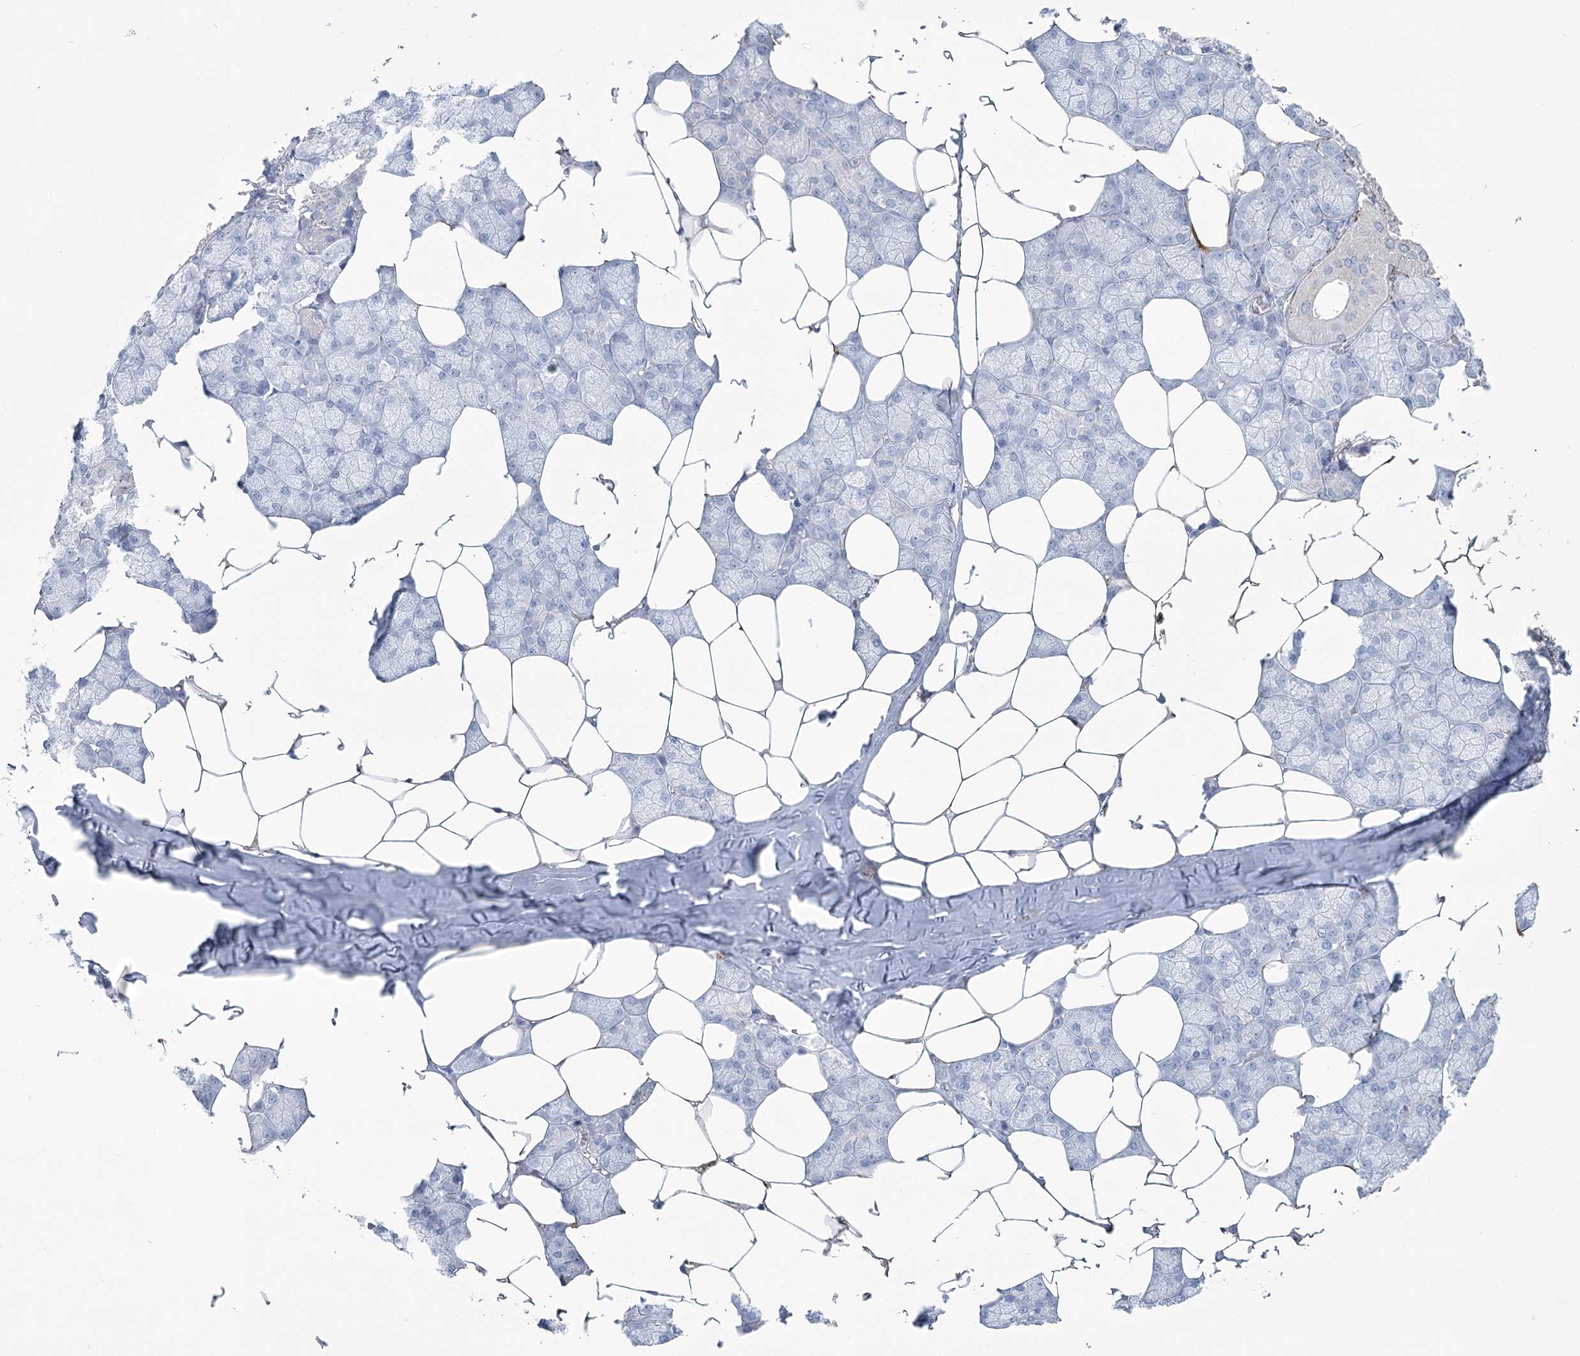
{"staining": {"intensity": "negative", "quantity": "none", "location": "none"}, "tissue": "salivary gland", "cell_type": "Glandular cells", "image_type": "normal", "snomed": [{"axis": "morphology", "description": "Normal tissue, NOS"}, {"axis": "topography", "description": "Salivary gland"}], "caption": "Salivary gland was stained to show a protein in brown. There is no significant staining in glandular cells. (Stains: DAB IHC with hematoxylin counter stain, Microscopy: brightfield microscopy at high magnification).", "gene": "CCDC88A", "patient": {"sex": "male", "age": 62}}